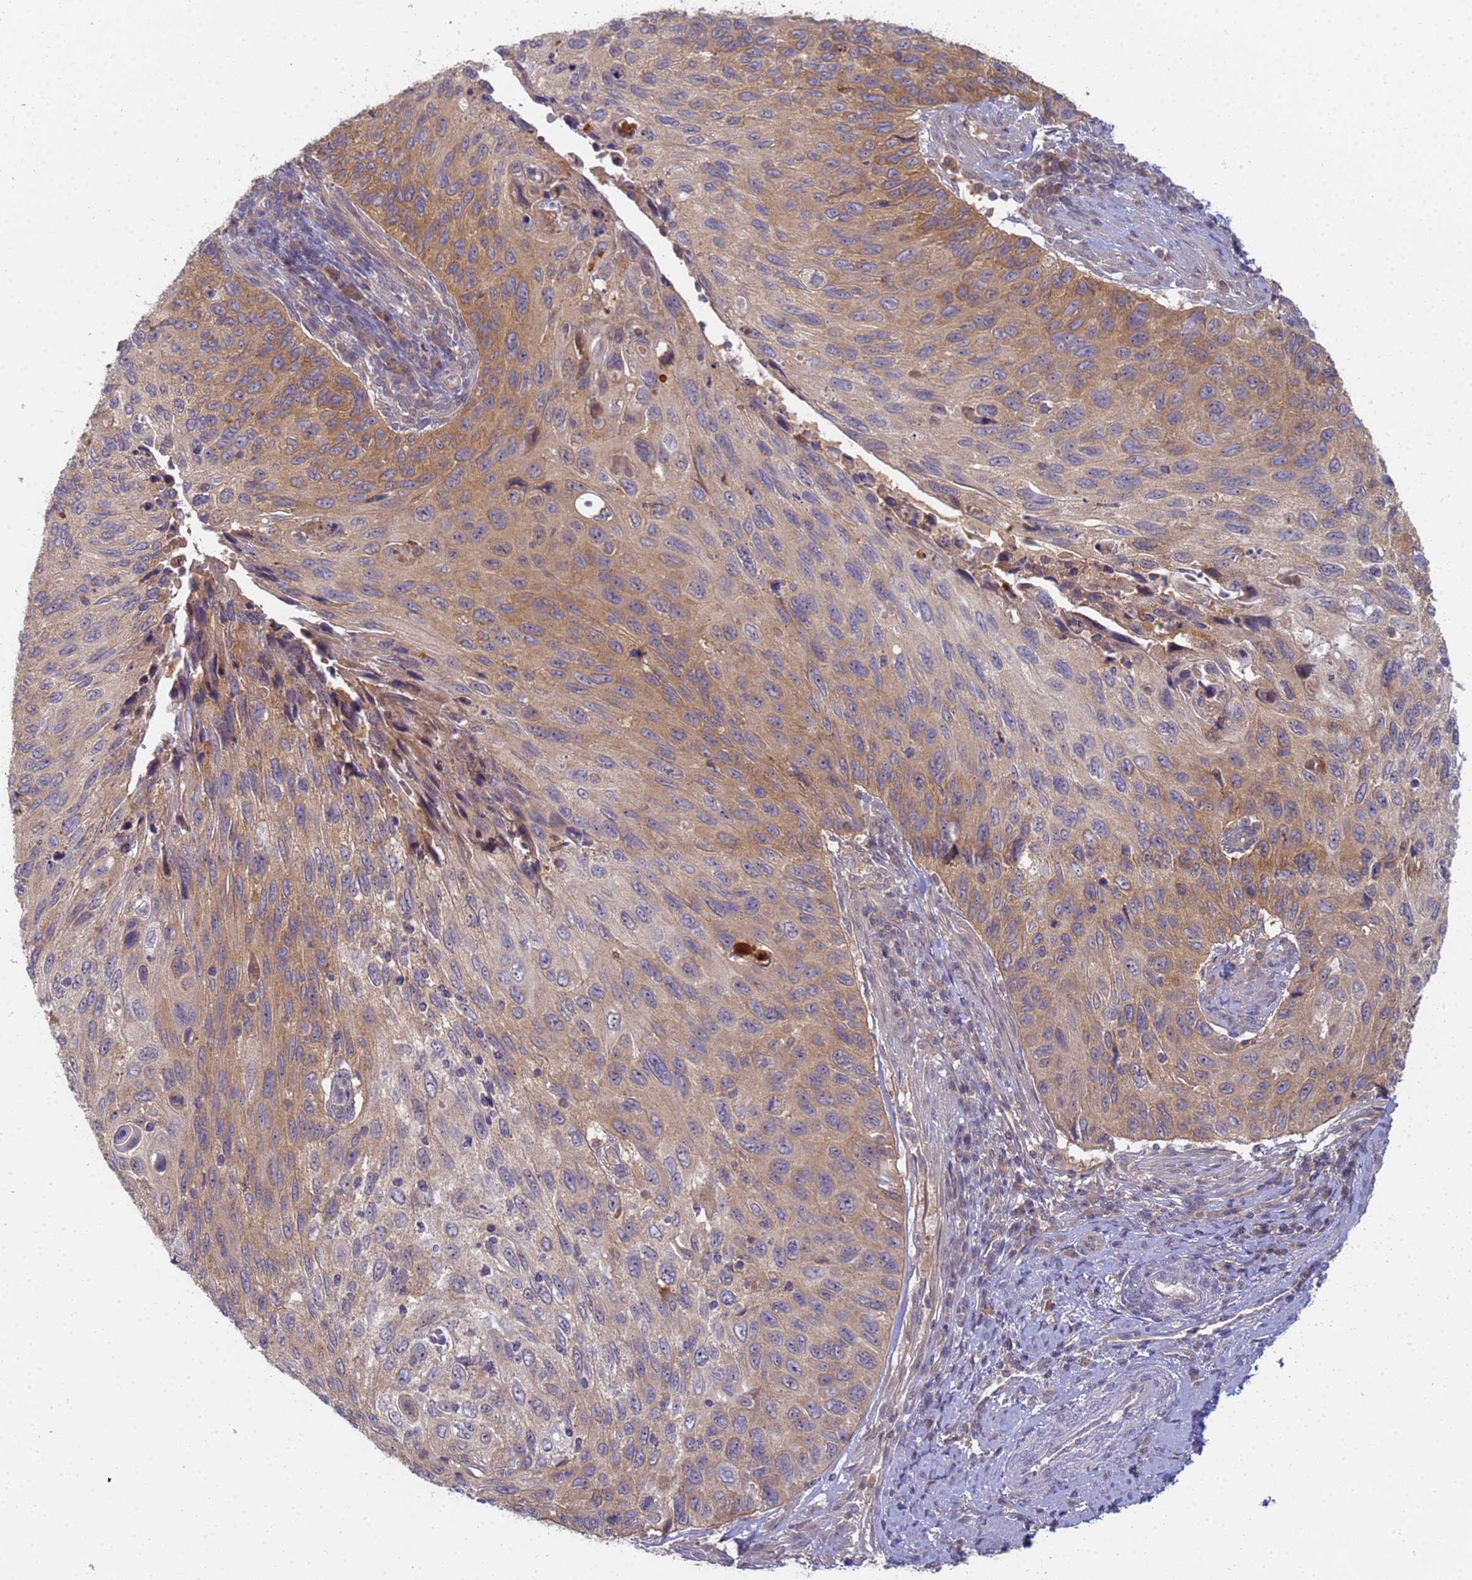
{"staining": {"intensity": "moderate", "quantity": "25%-75%", "location": "cytoplasmic/membranous"}, "tissue": "cervical cancer", "cell_type": "Tumor cells", "image_type": "cancer", "snomed": [{"axis": "morphology", "description": "Squamous cell carcinoma, NOS"}, {"axis": "topography", "description": "Cervix"}], "caption": "A brown stain labels moderate cytoplasmic/membranous staining of a protein in cervical squamous cell carcinoma tumor cells.", "gene": "SHARPIN", "patient": {"sex": "female", "age": 70}}